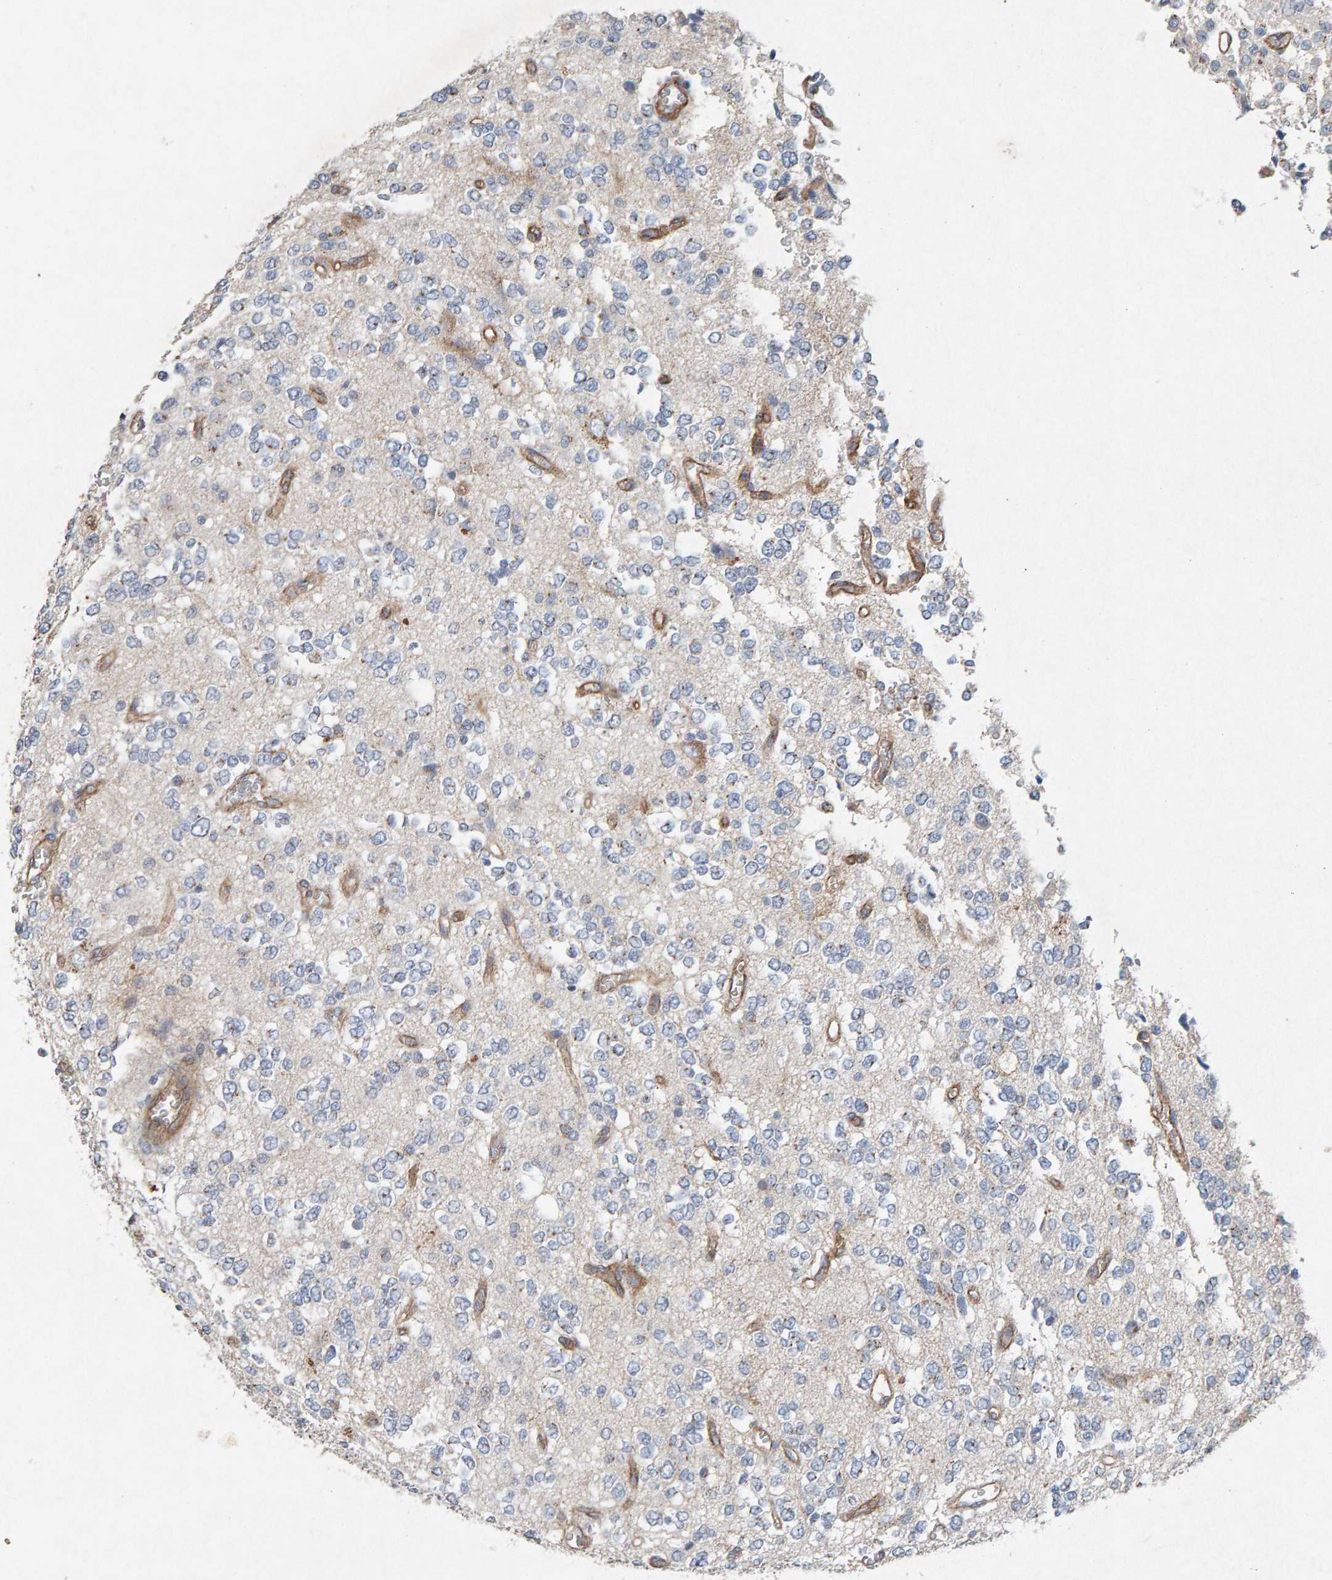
{"staining": {"intensity": "negative", "quantity": "none", "location": "none"}, "tissue": "glioma", "cell_type": "Tumor cells", "image_type": "cancer", "snomed": [{"axis": "morphology", "description": "Glioma, malignant, Low grade"}, {"axis": "topography", "description": "Brain"}], "caption": "Immunohistochemical staining of human malignant glioma (low-grade) exhibits no significant staining in tumor cells.", "gene": "PTPRM", "patient": {"sex": "male", "age": 38}}